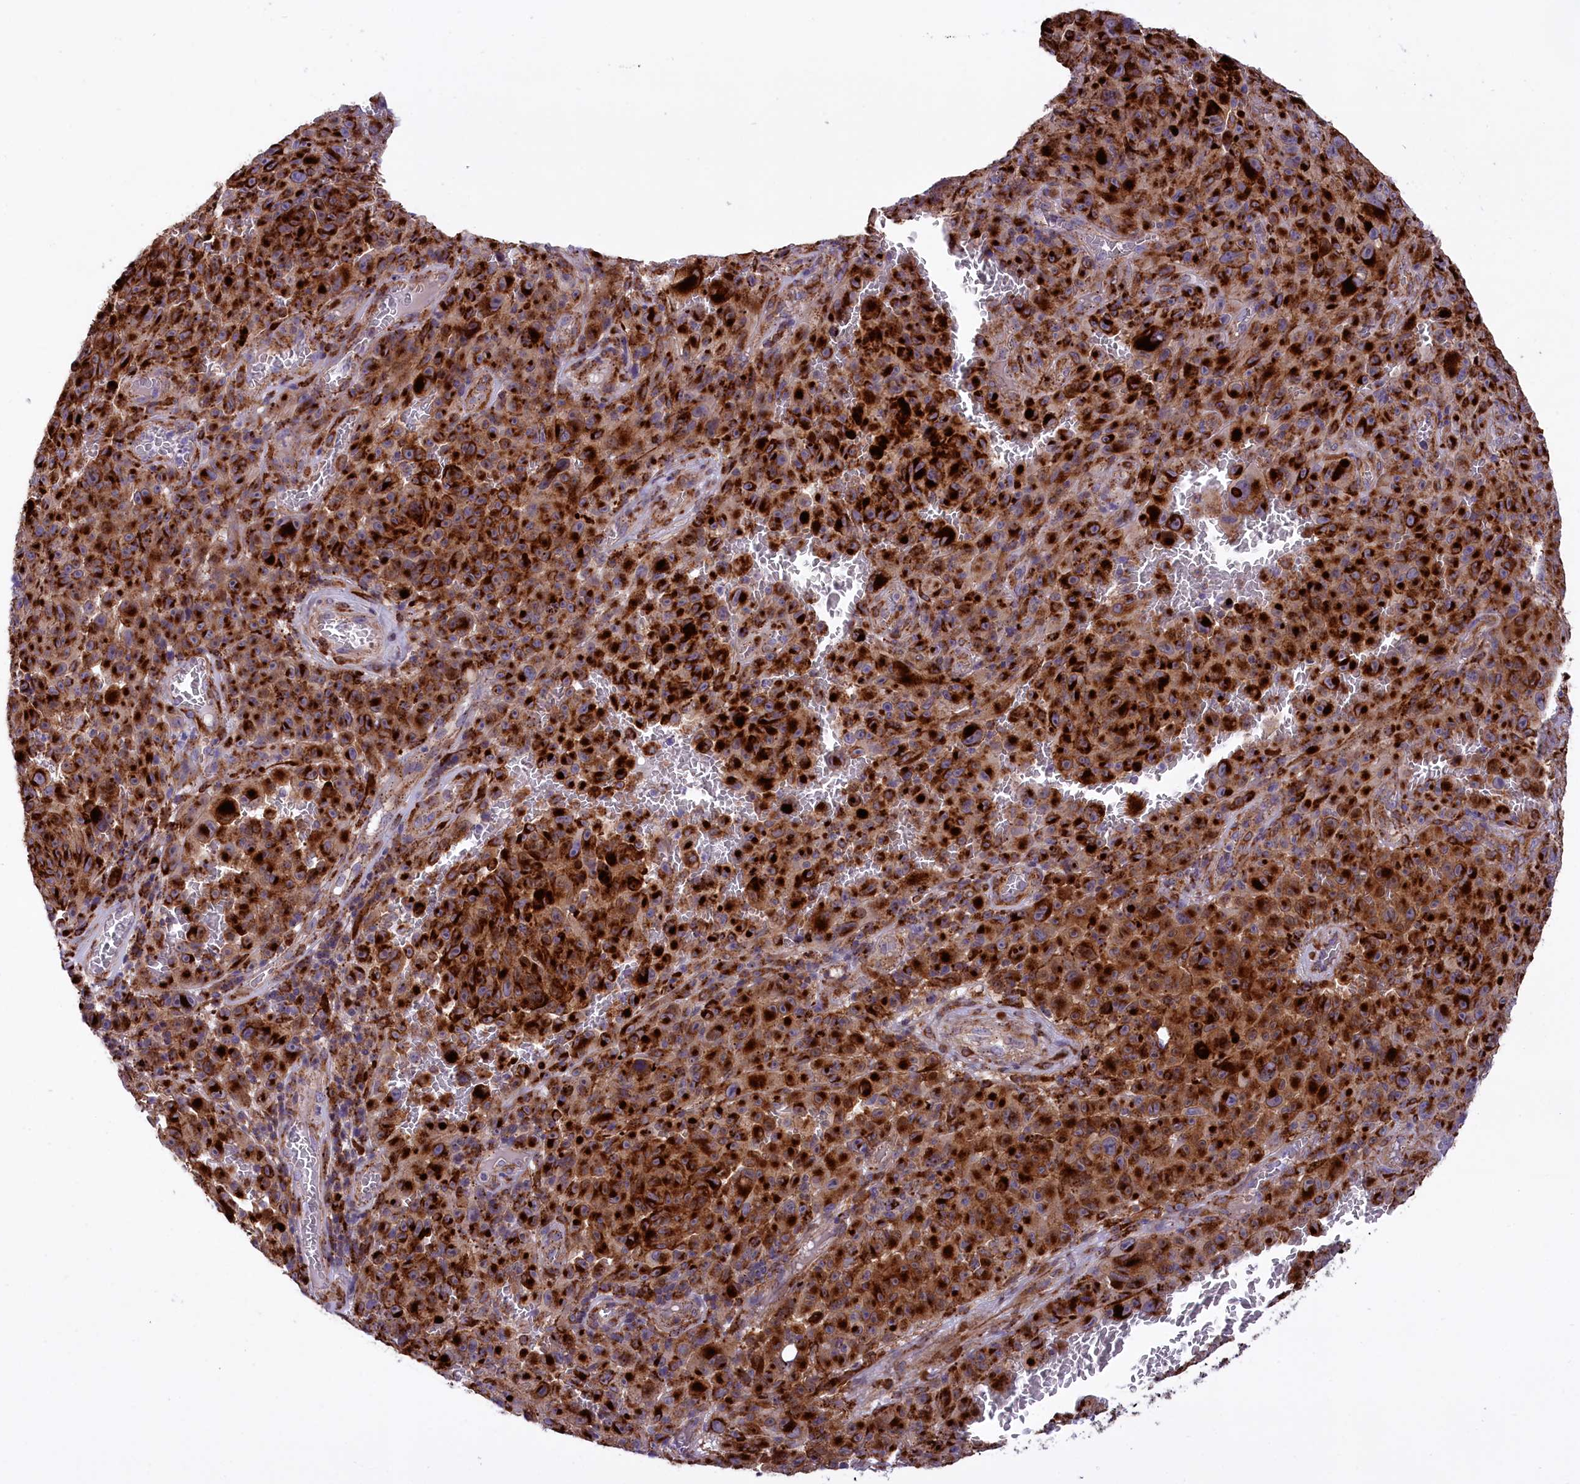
{"staining": {"intensity": "moderate", "quantity": ">75%", "location": "cytoplasmic/membranous"}, "tissue": "melanoma", "cell_type": "Tumor cells", "image_type": "cancer", "snomed": [{"axis": "morphology", "description": "Malignant melanoma, NOS"}, {"axis": "topography", "description": "Skin"}], "caption": "About >75% of tumor cells in melanoma demonstrate moderate cytoplasmic/membranous protein expression as visualized by brown immunohistochemical staining.", "gene": "MAN2B1", "patient": {"sex": "female", "age": 82}}